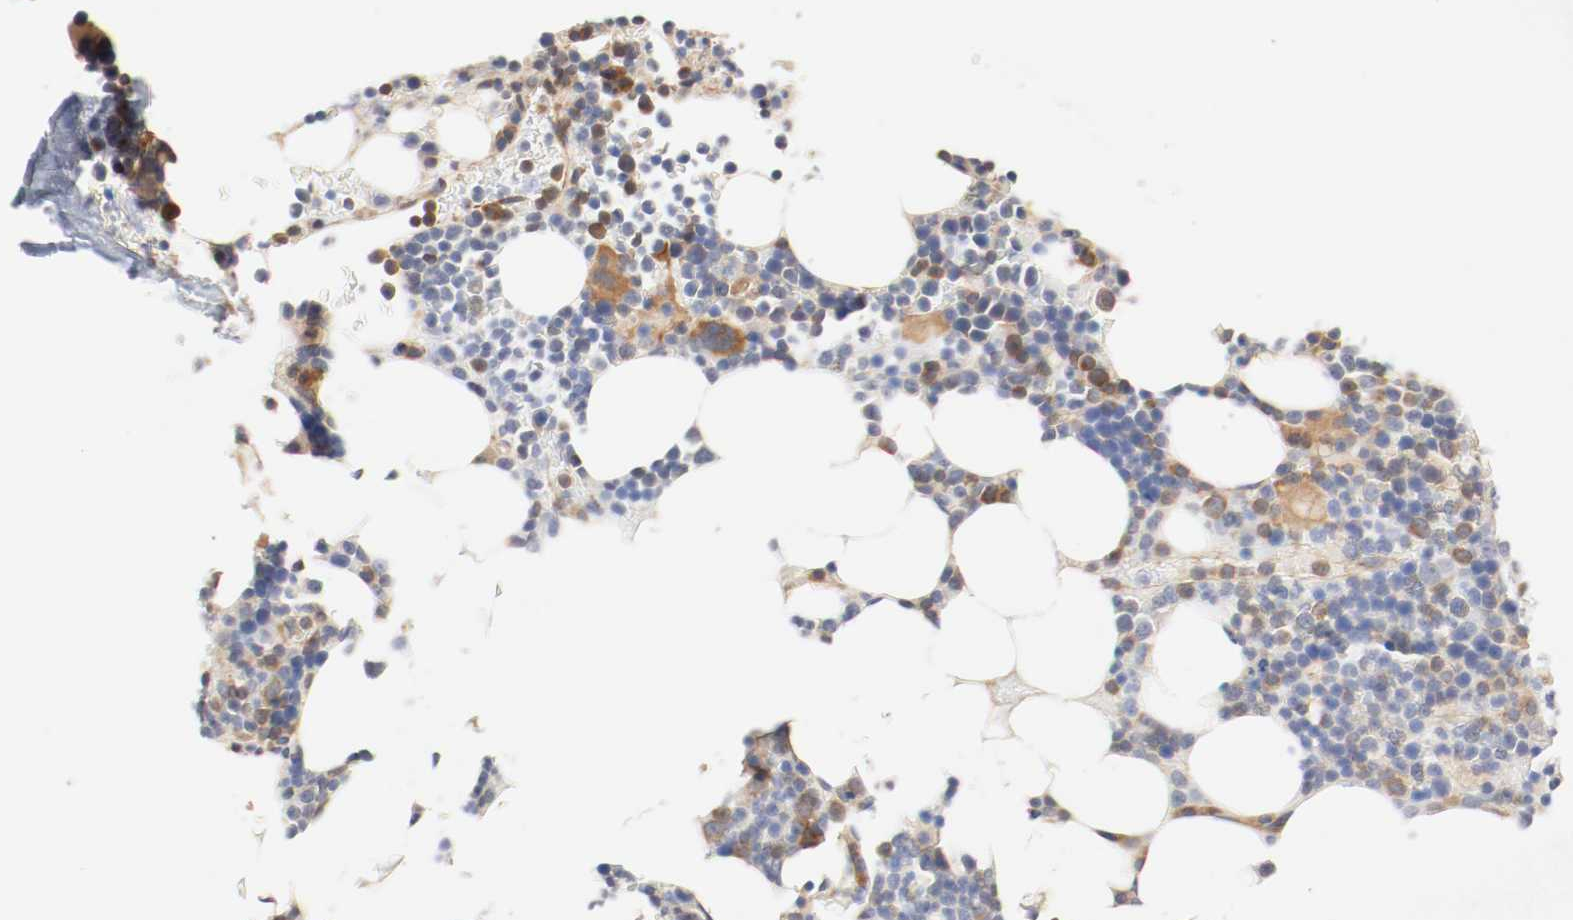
{"staining": {"intensity": "moderate", "quantity": "25%-75%", "location": "cytoplasmic/membranous"}, "tissue": "bone marrow", "cell_type": "Hematopoietic cells", "image_type": "normal", "snomed": [{"axis": "morphology", "description": "Normal tissue, NOS"}, {"axis": "topography", "description": "Bone marrow"}], "caption": "Benign bone marrow exhibits moderate cytoplasmic/membranous staining in approximately 25%-75% of hematopoietic cells.", "gene": "GIT1", "patient": {"sex": "female", "age": 73}}